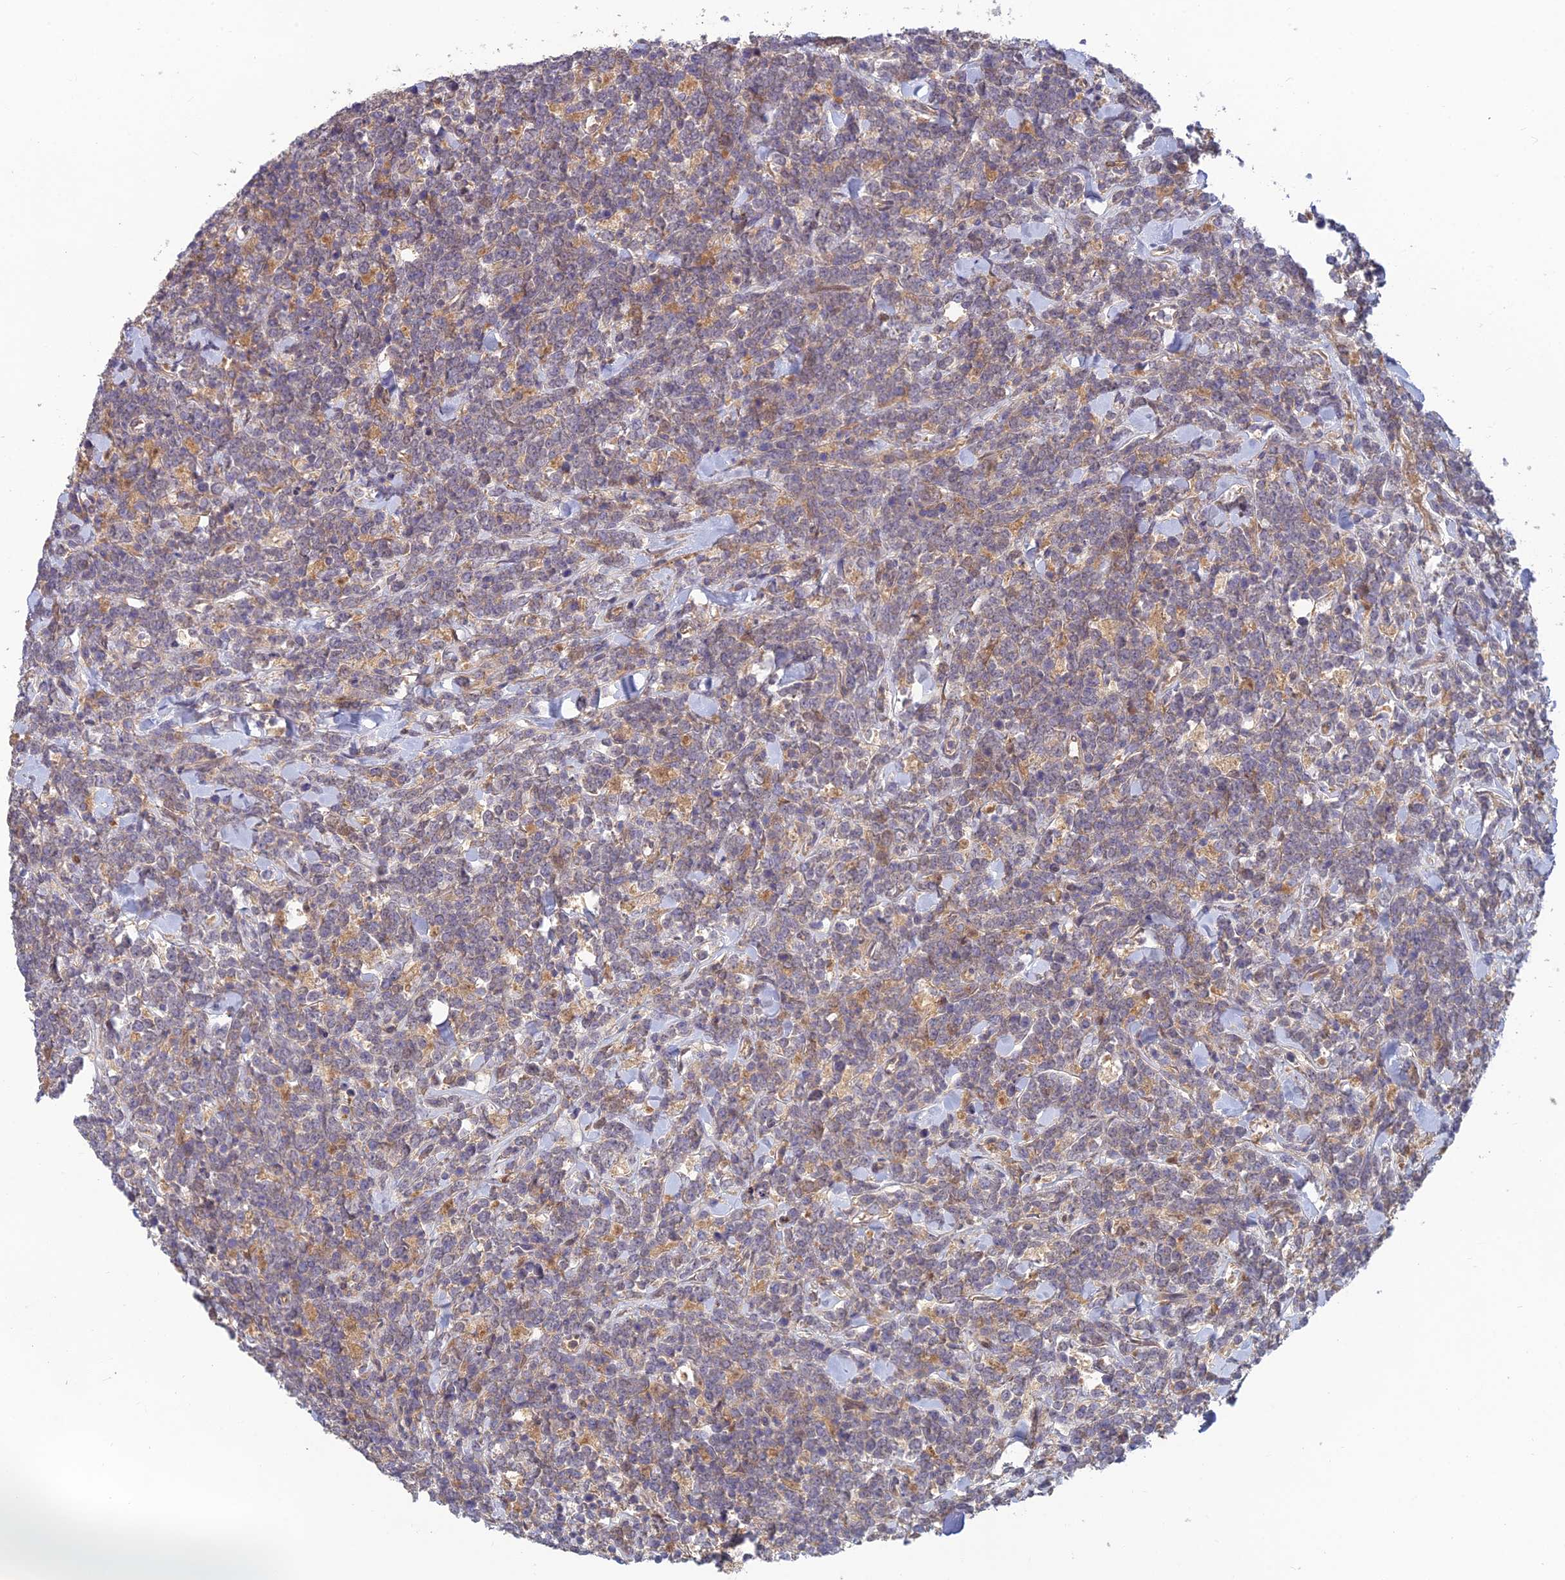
{"staining": {"intensity": "negative", "quantity": "none", "location": "none"}, "tissue": "lymphoma", "cell_type": "Tumor cells", "image_type": "cancer", "snomed": [{"axis": "morphology", "description": "Malignant lymphoma, non-Hodgkin's type, High grade"}, {"axis": "topography", "description": "Small intestine"}], "caption": "Tumor cells are negative for brown protein staining in high-grade malignant lymphoma, non-Hodgkin's type. (Stains: DAB (3,3'-diaminobenzidine) IHC with hematoxylin counter stain, Microscopy: brightfield microscopy at high magnification).", "gene": "FAM151B", "patient": {"sex": "male", "age": 8}}